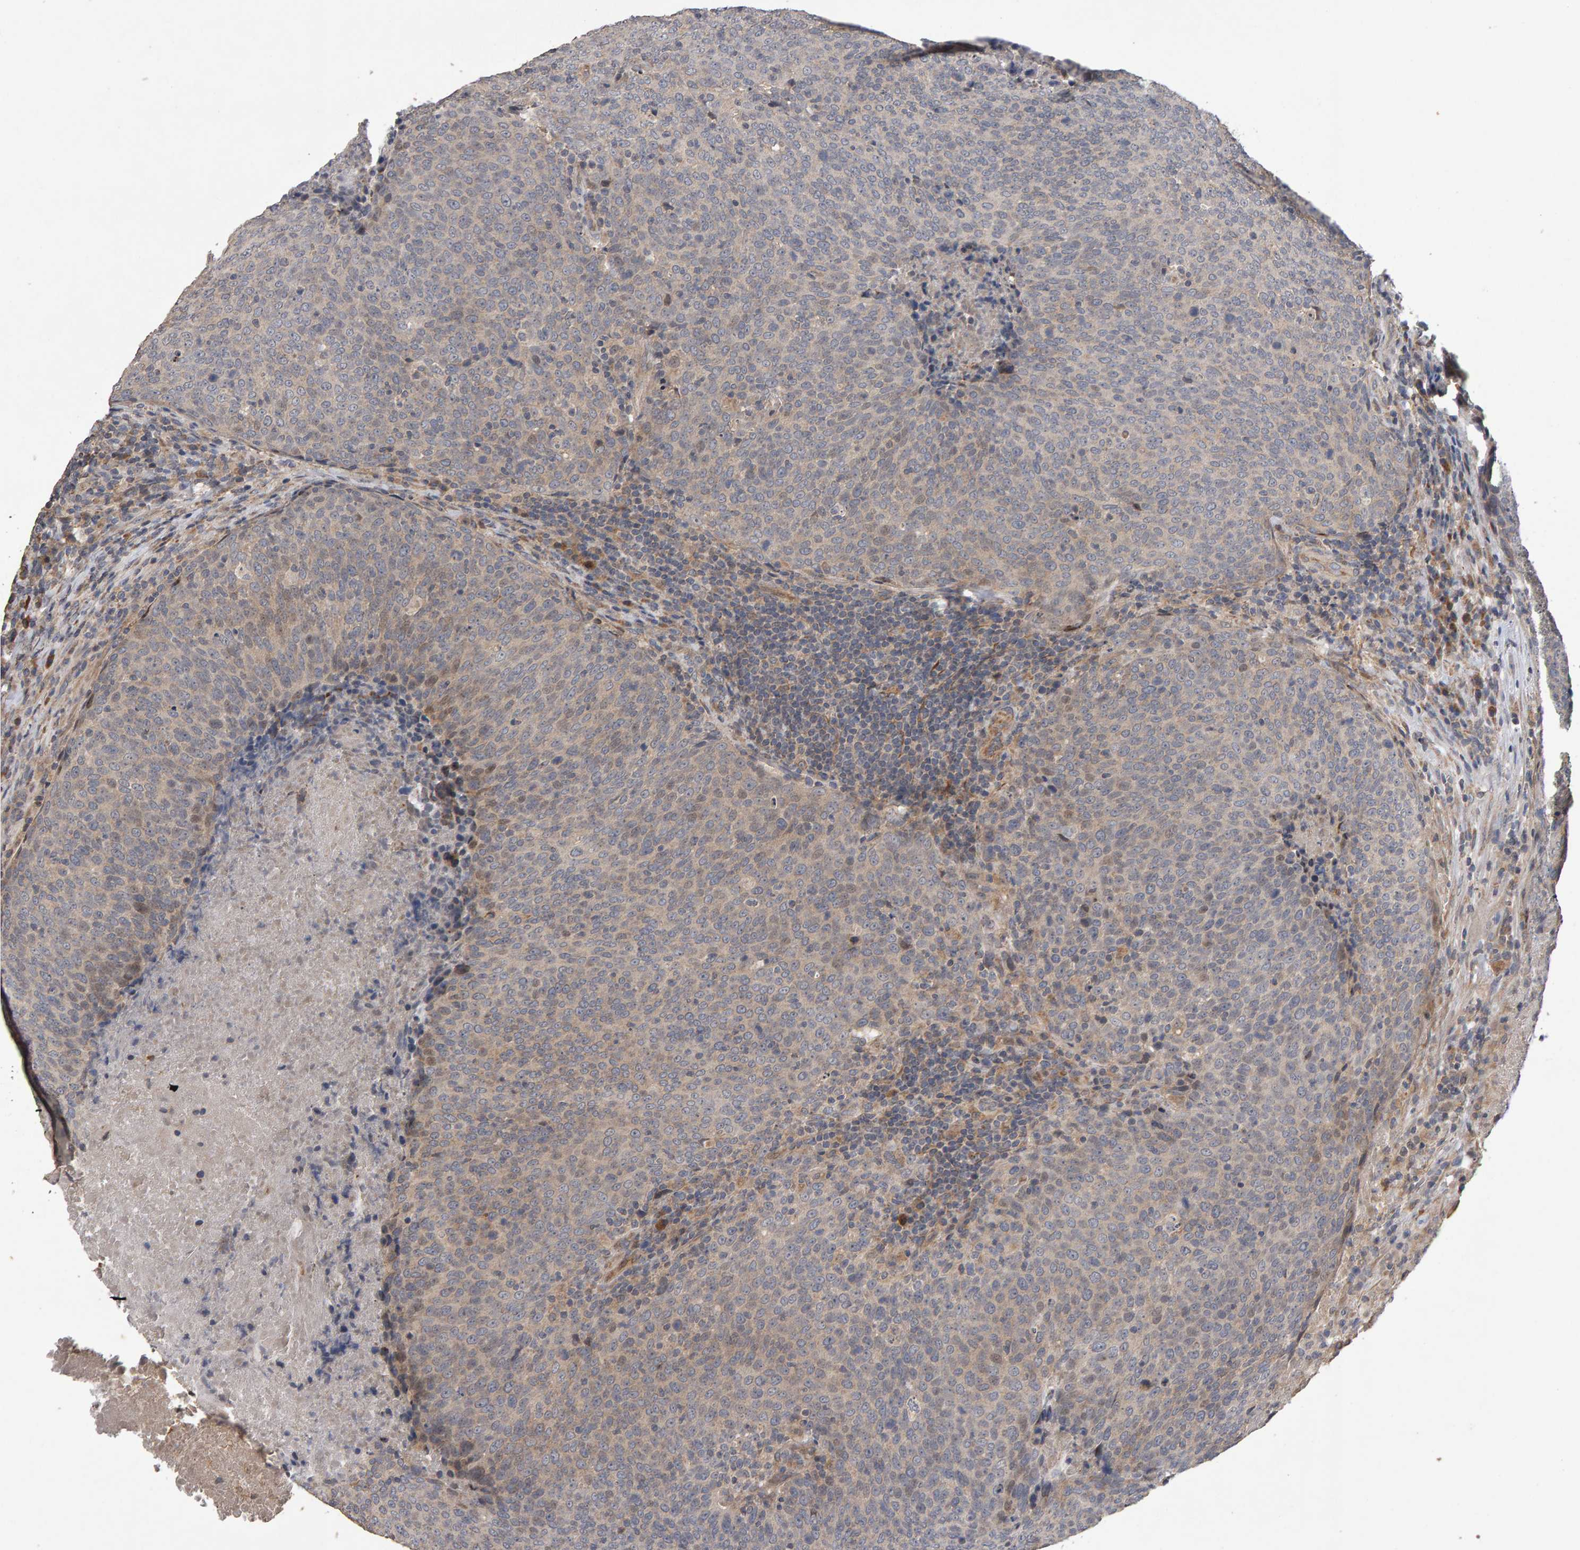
{"staining": {"intensity": "weak", "quantity": "<25%", "location": "cytoplasmic/membranous"}, "tissue": "head and neck cancer", "cell_type": "Tumor cells", "image_type": "cancer", "snomed": [{"axis": "morphology", "description": "Squamous cell carcinoma, NOS"}, {"axis": "morphology", "description": "Squamous cell carcinoma, metastatic, NOS"}, {"axis": "topography", "description": "Lymph node"}, {"axis": "topography", "description": "Head-Neck"}], "caption": "Tumor cells show no significant positivity in head and neck cancer (squamous cell carcinoma).", "gene": "COASY", "patient": {"sex": "male", "age": 62}}